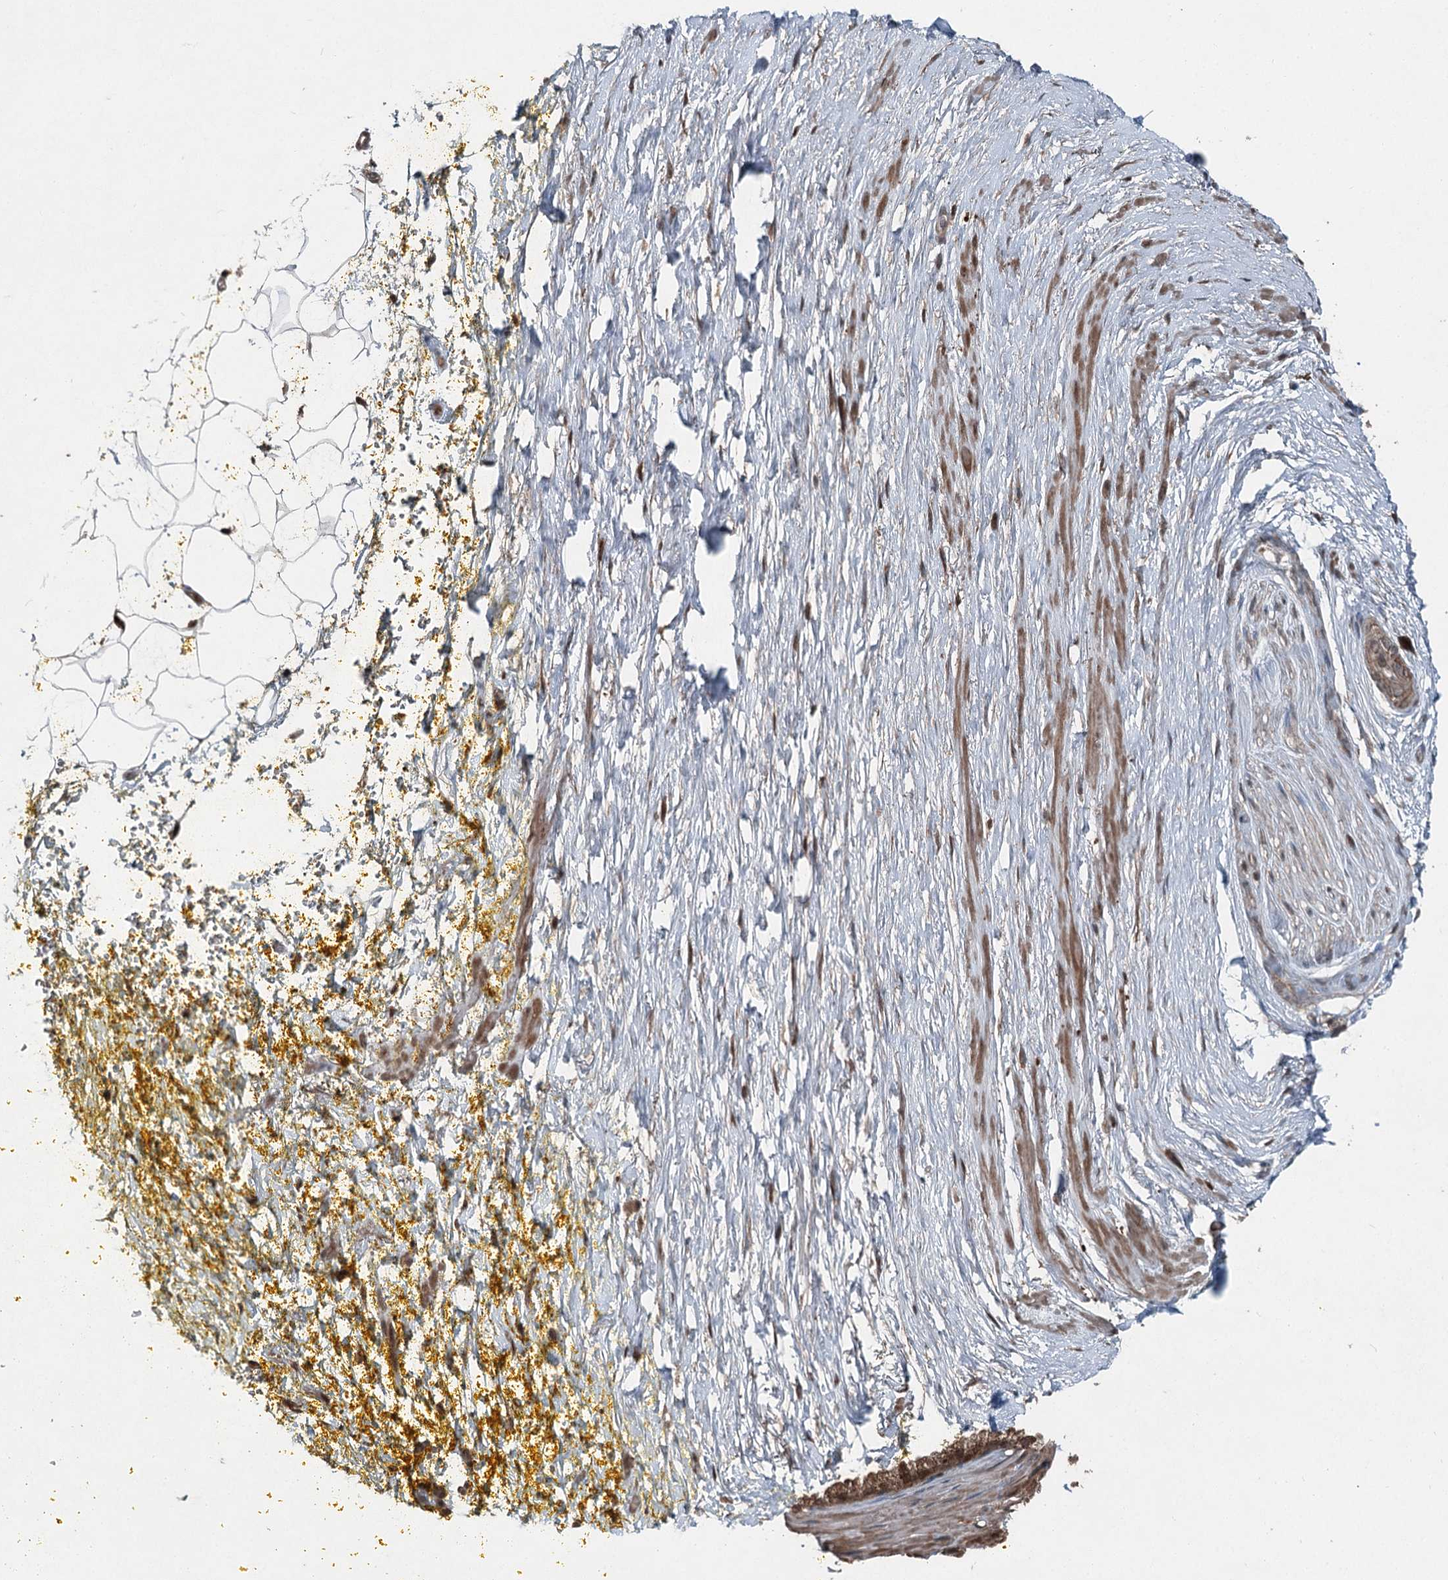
{"staining": {"intensity": "strong", "quantity": ">75%", "location": "nuclear"}, "tissue": "adipose tissue", "cell_type": "Adipocytes", "image_type": "normal", "snomed": [{"axis": "morphology", "description": "Normal tissue, NOS"}, {"axis": "morphology", "description": "Adenocarcinoma, Low grade"}, {"axis": "topography", "description": "Prostate"}, {"axis": "topography", "description": "Peripheral nerve tissue"}], "caption": "This histopathology image reveals benign adipose tissue stained with IHC to label a protein in brown. The nuclear of adipocytes show strong positivity for the protein. Nuclei are counter-stained blue.", "gene": "BORCS7", "patient": {"sex": "male", "age": 63}}